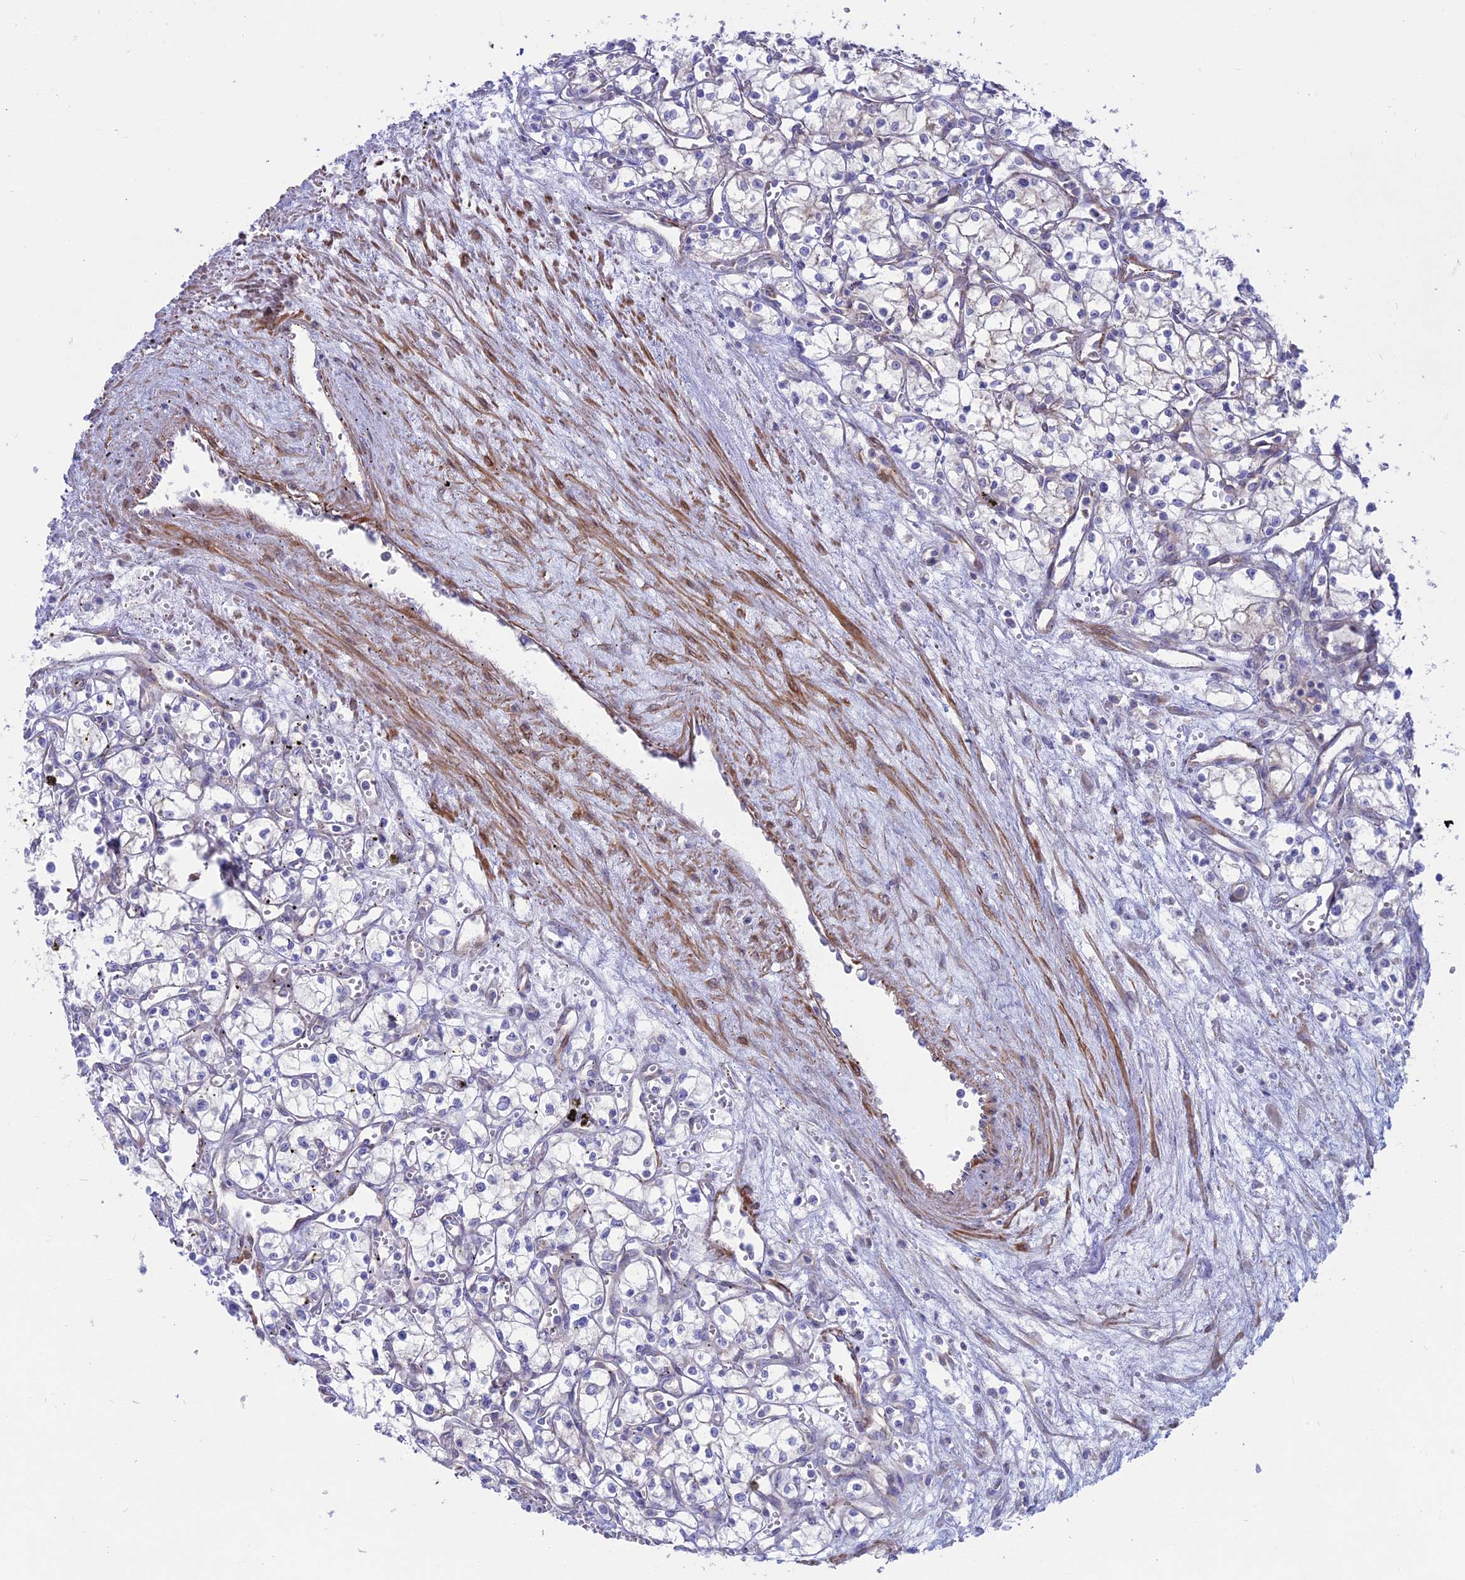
{"staining": {"intensity": "negative", "quantity": "none", "location": "none"}, "tissue": "renal cancer", "cell_type": "Tumor cells", "image_type": "cancer", "snomed": [{"axis": "morphology", "description": "Adenocarcinoma, NOS"}, {"axis": "topography", "description": "Kidney"}], "caption": "Immunohistochemistry (IHC) of renal cancer (adenocarcinoma) displays no staining in tumor cells.", "gene": "MYO5B", "patient": {"sex": "male", "age": 59}}